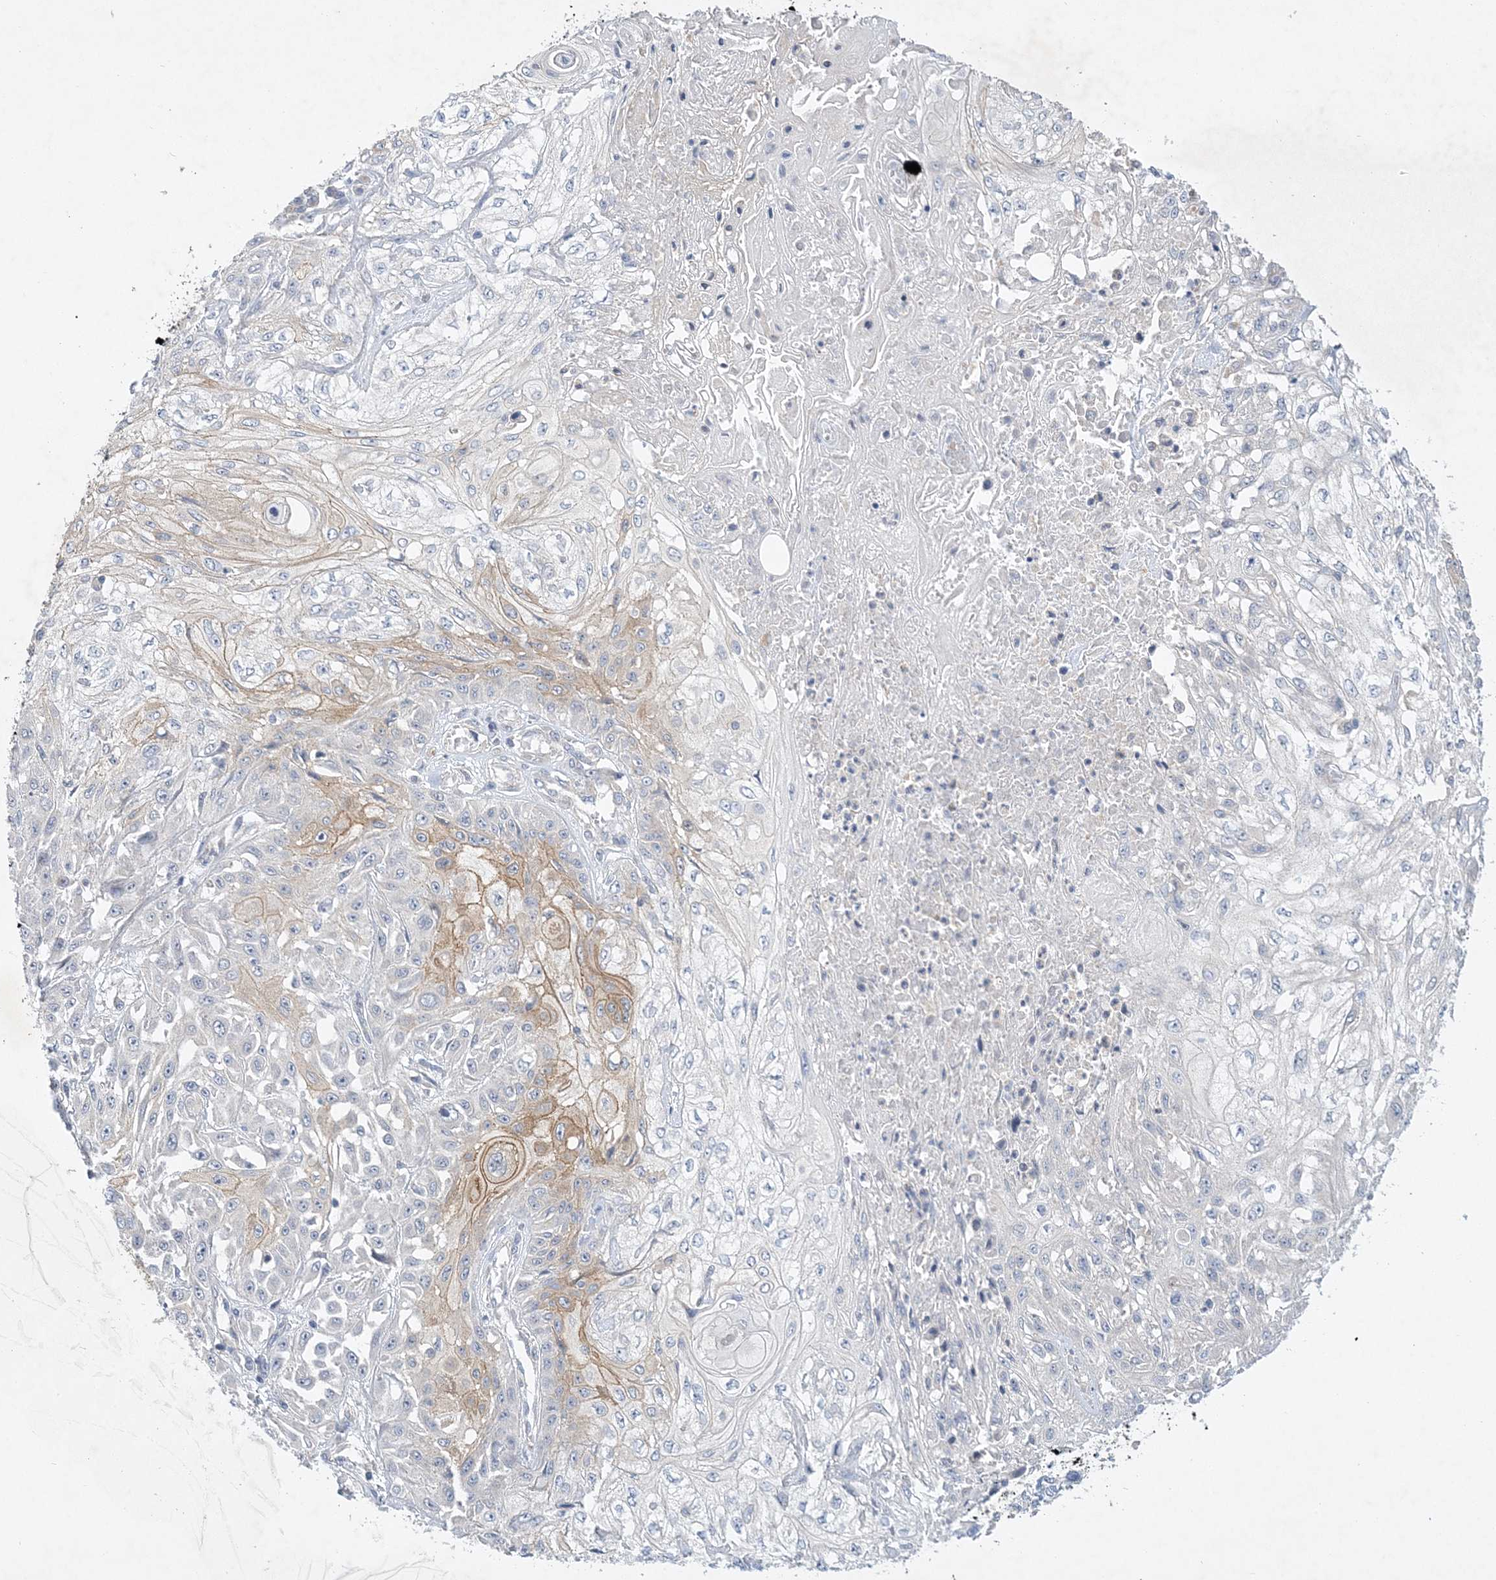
{"staining": {"intensity": "weak", "quantity": "<25%", "location": "cytoplasmic/membranous"}, "tissue": "skin cancer", "cell_type": "Tumor cells", "image_type": "cancer", "snomed": [{"axis": "morphology", "description": "Squamous cell carcinoma, NOS"}, {"axis": "morphology", "description": "Squamous cell carcinoma, metastatic, NOS"}, {"axis": "topography", "description": "Skin"}, {"axis": "topography", "description": "Lymph node"}], "caption": "Human skin cancer (metastatic squamous cell carcinoma) stained for a protein using IHC demonstrates no positivity in tumor cells.", "gene": "ANKRD35", "patient": {"sex": "male", "age": 75}}